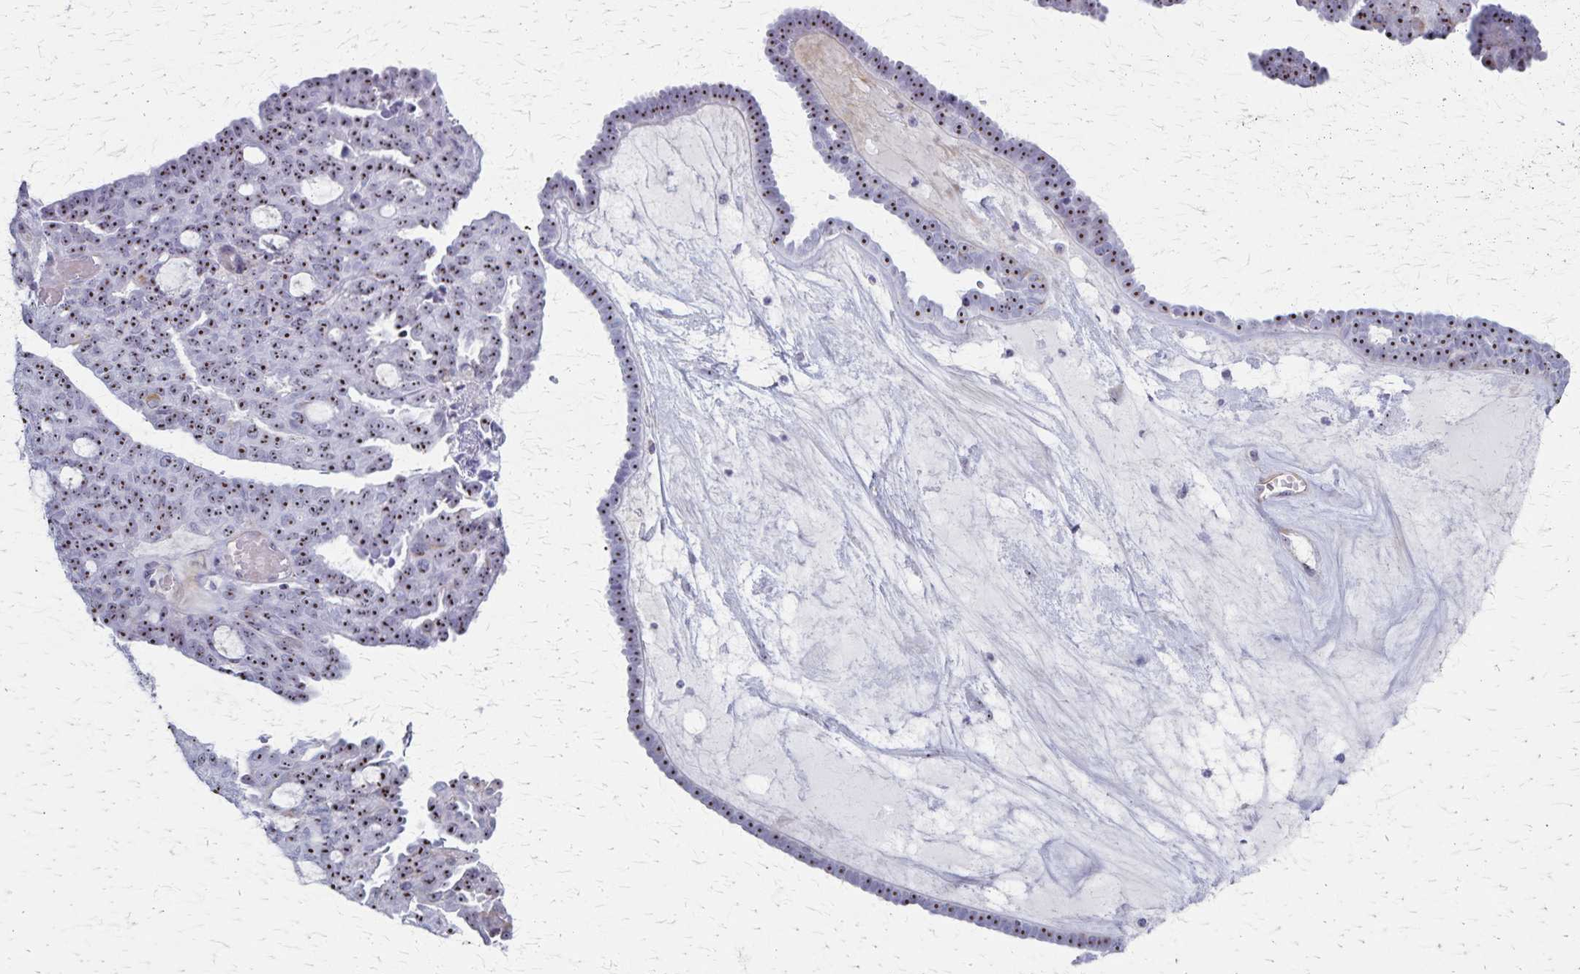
{"staining": {"intensity": "moderate", "quantity": ">75%", "location": "nuclear"}, "tissue": "ovarian cancer", "cell_type": "Tumor cells", "image_type": "cancer", "snomed": [{"axis": "morphology", "description": "Cystadenocarcinoma, serous, NOS"}, {"axis": "topography", "description": "Ovary"}], "caption": "Protein expression analysis of human ovarian serous cystadenocarcinoma reveals moderate nuclear staining in about >75% of tumor cells.", "gene": "DLK2", "patient": {"sex": "female", "age": 71}}